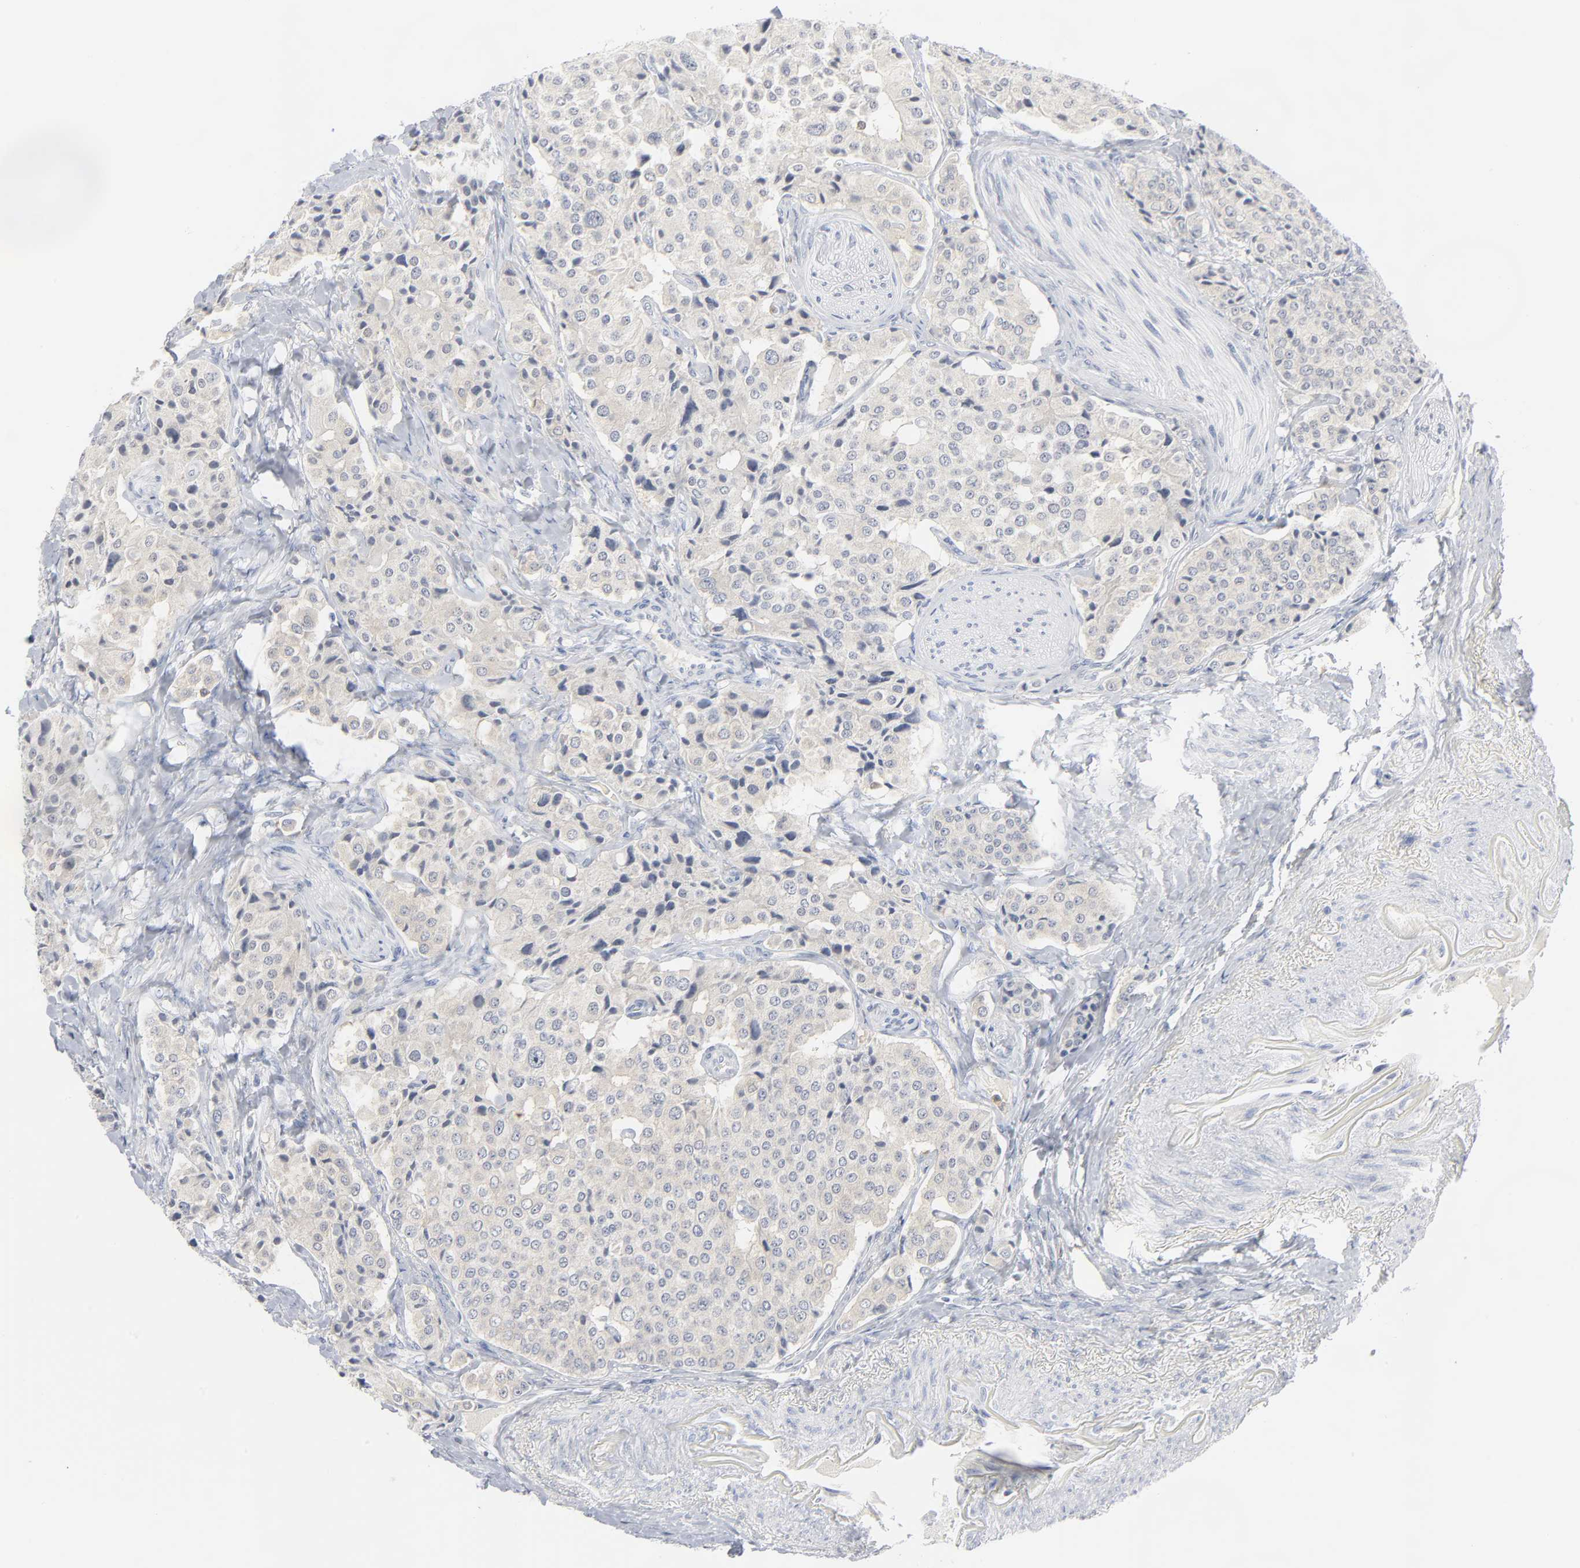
{"staining": {"intensity": "negative", "quantity": "none", "location": "none"}, "tissue": "carcinoid", "cell_type": "Tumor cells", "image_type": "cancer", "snomed": [{"axis": "morphology", "description": "Carcinoid, malignant, NOS"}, {"axis": "topography", "description": "Colon"}], "caption": "Immunohistochemistry (IHC) histopathology image of neoplastic tissue: human malignant carcinoid stained with DAB displays no significant protein staining in tumor cells.", "gene": "PTK2B", "patient": {"sex": "female", "age": 61}}